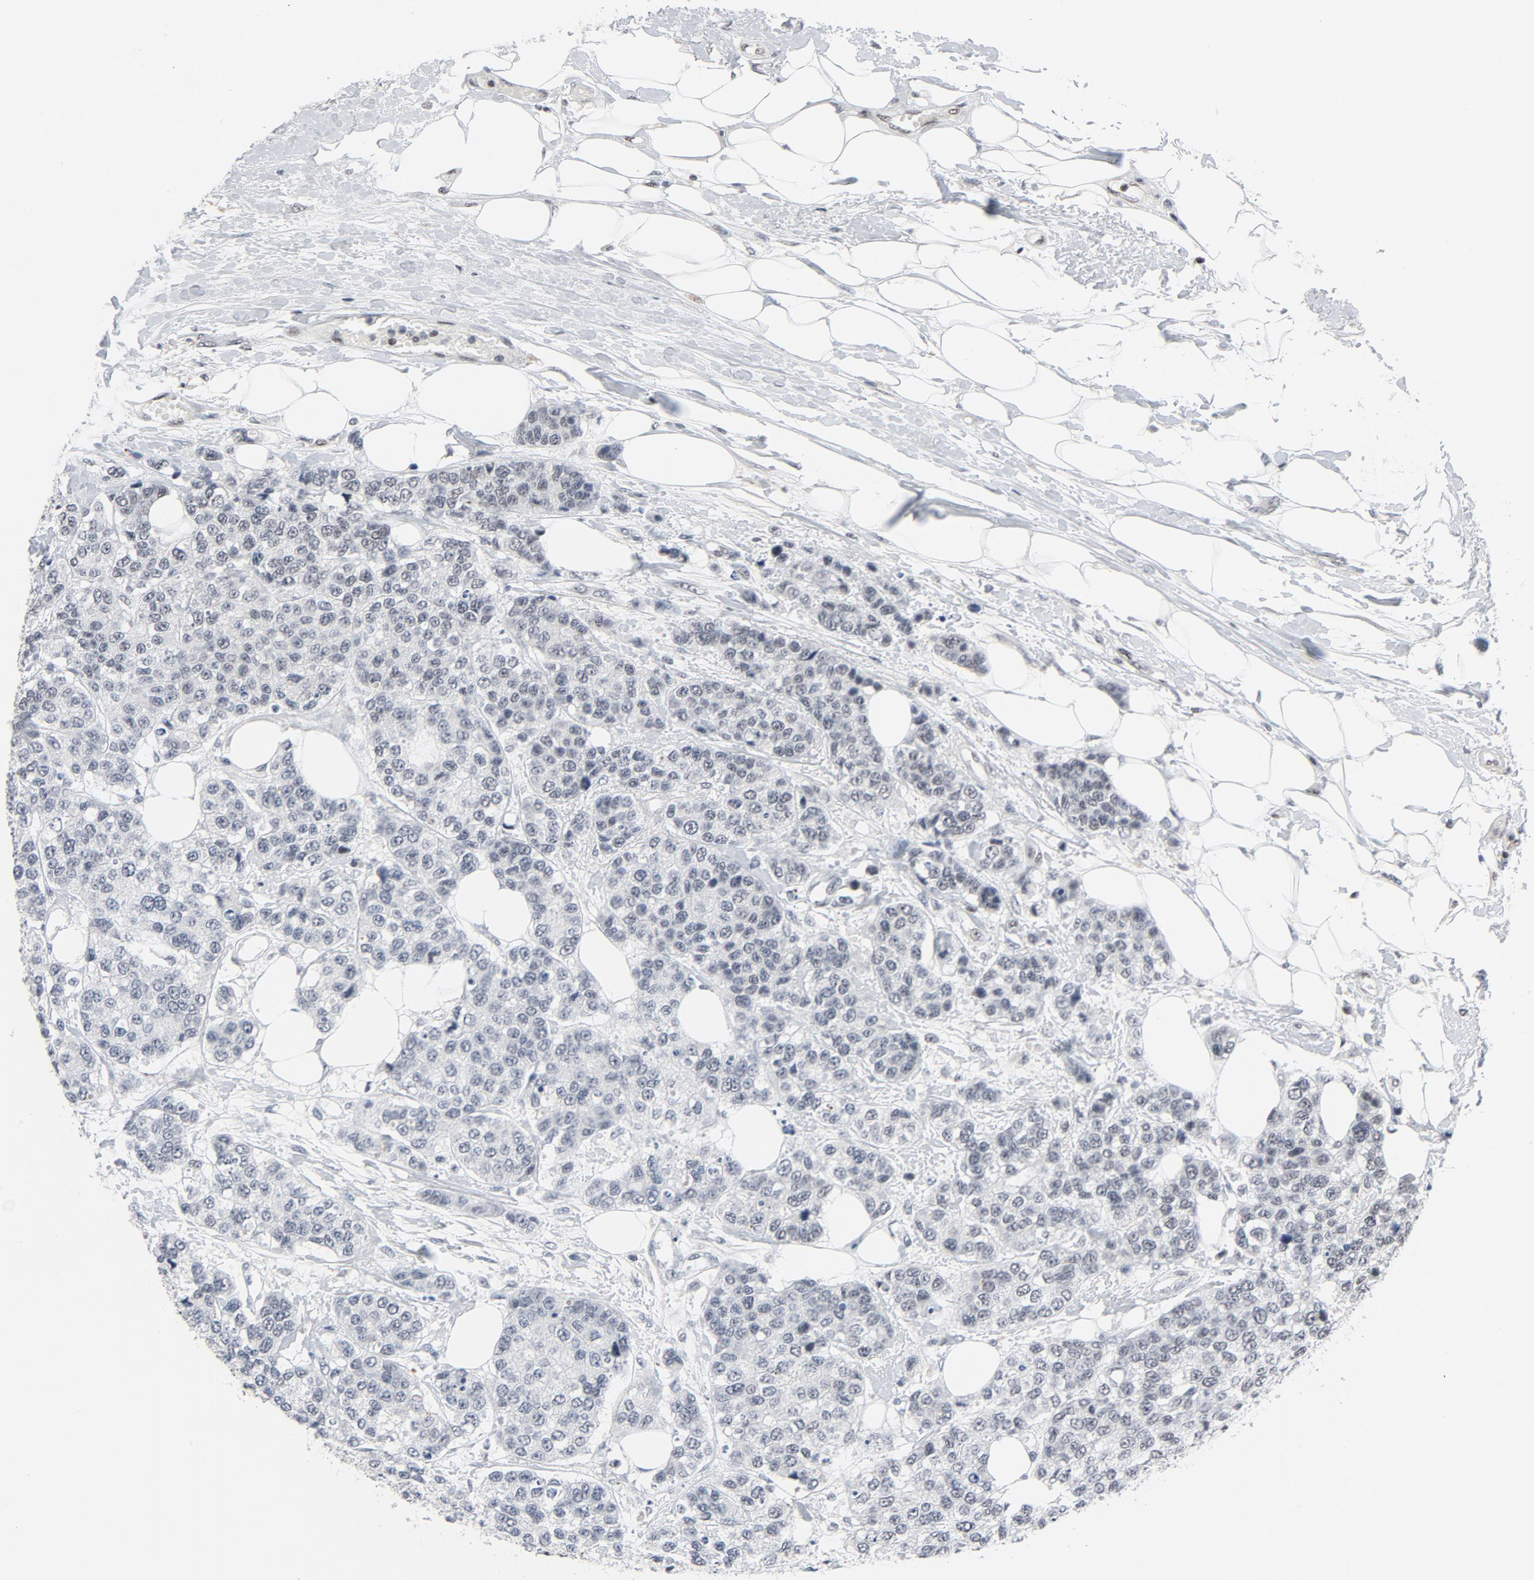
{"staining": {"intensity": "negative", "quantity": "none", "location": "none"}, "tissue": "breast cancer", "cell_type": "Tumor cells", "image_type": "cancer", "snomed": [{"axis": "morphology", "description": "Normal tissue, NOS"}, {"axis": "morphology", "description": "Duct carcinoma"}, {"axis": "topography", "description": "Breast"}], "caption": "DAB (3,3'-diaminobenzidine) immunohistochemical staining of human breast cancer demonstrates no significant staining in tumor cells.", "gene": "GABPA", "patient": {"sex": "female", "age": 50}}